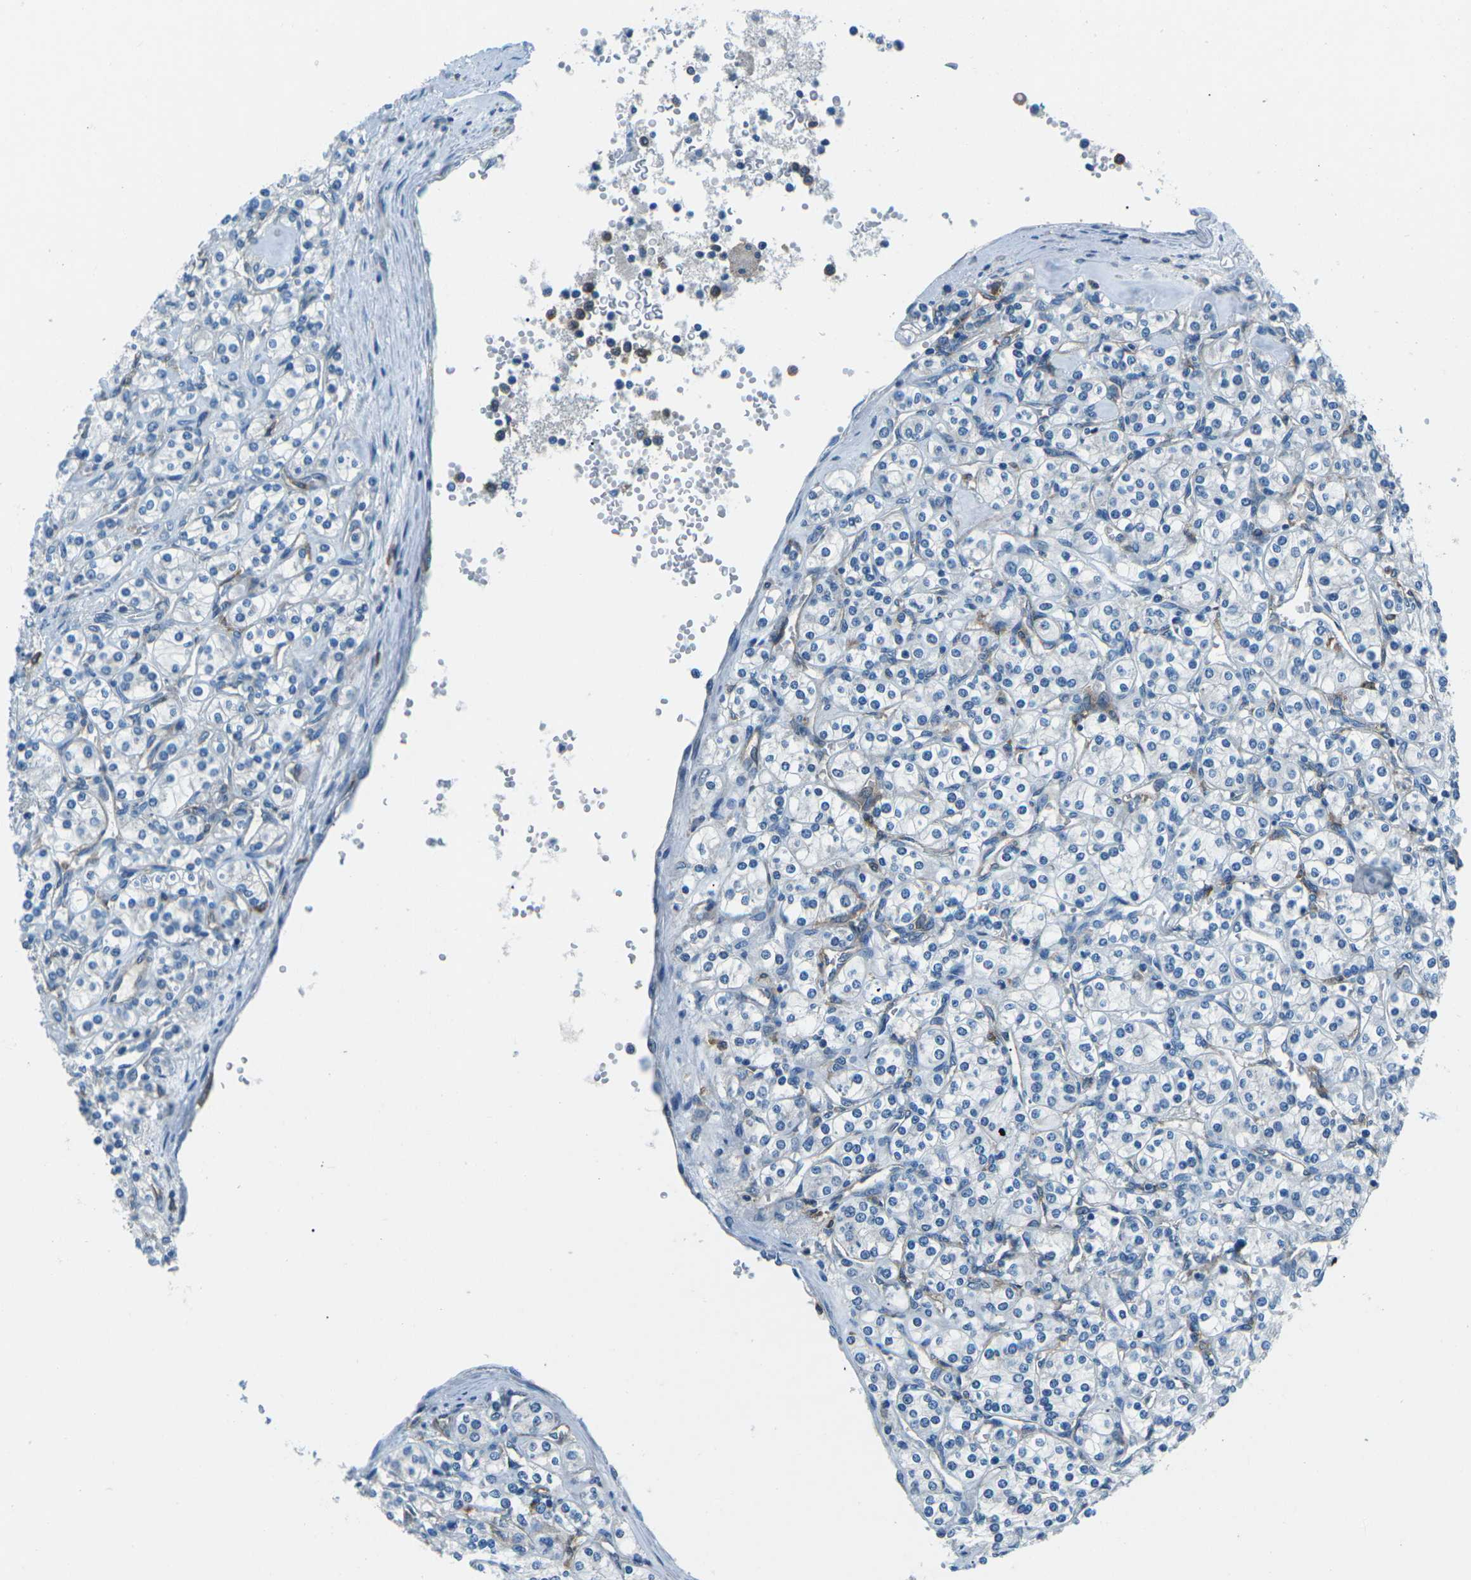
{"staining": {"intensity": "negative", "quantity": "none", "location": "none"}, "tissue": "renal cancer", "cell_type": "Tumor cells", "image_type": "cancer", "snomed": [{"axis": "morphology", "description": "Adenocarcinoma, NOS"}, {"axis": "topography", "description": "Kidney"}], "caption": "This is an IHC histopathology image of human renal cancer (adenocarcinoma). There is no expression in tumor cells.", "gene": "CD1D", "patient": {"sex": "male", "age": 77}}